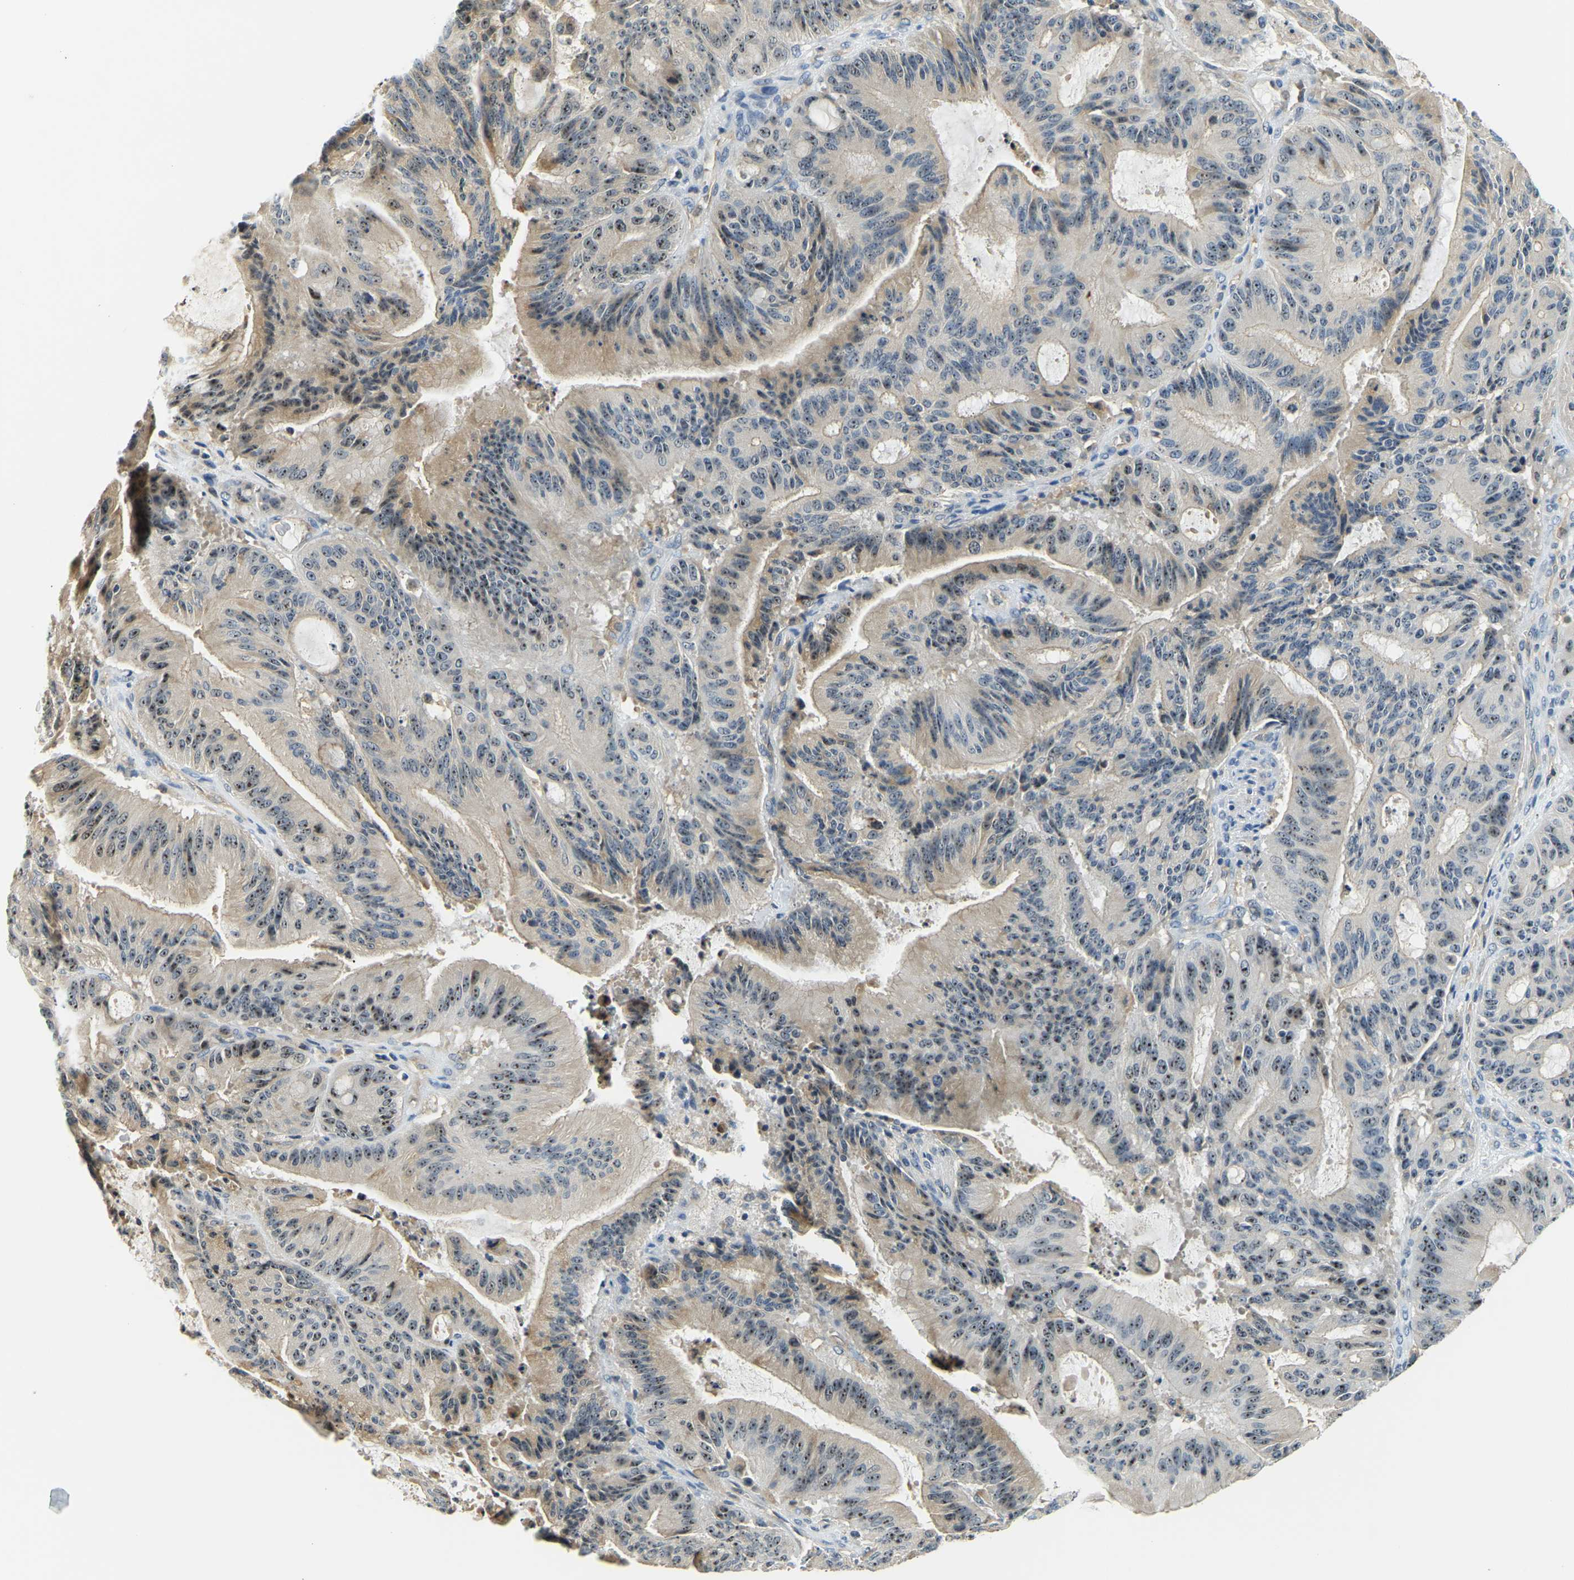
{"staining": {"intensity": "moderate", "quantity": ">75%", "location": "nuclear"}, "tissue": "liver cancer", "cell_type": "Tumor cells", "image_type": "cancer", "snomed": [{"axis": "morphology", "description": "Normal tissue, NOS"}, {"axis": "morphology", "description": "Cholangiocarcinoma"}, {"axis": "topography", "description": "Liver"}, {"axis": "topography", "description": "Peripheral nerve tissue"}], "caption": "IHC of liver cancer shows medium levels of moderate nuclear positivity in about >75% of tumor cells.", "gene": "RRP1", "patient": {"sex": "female", "age": 73}}